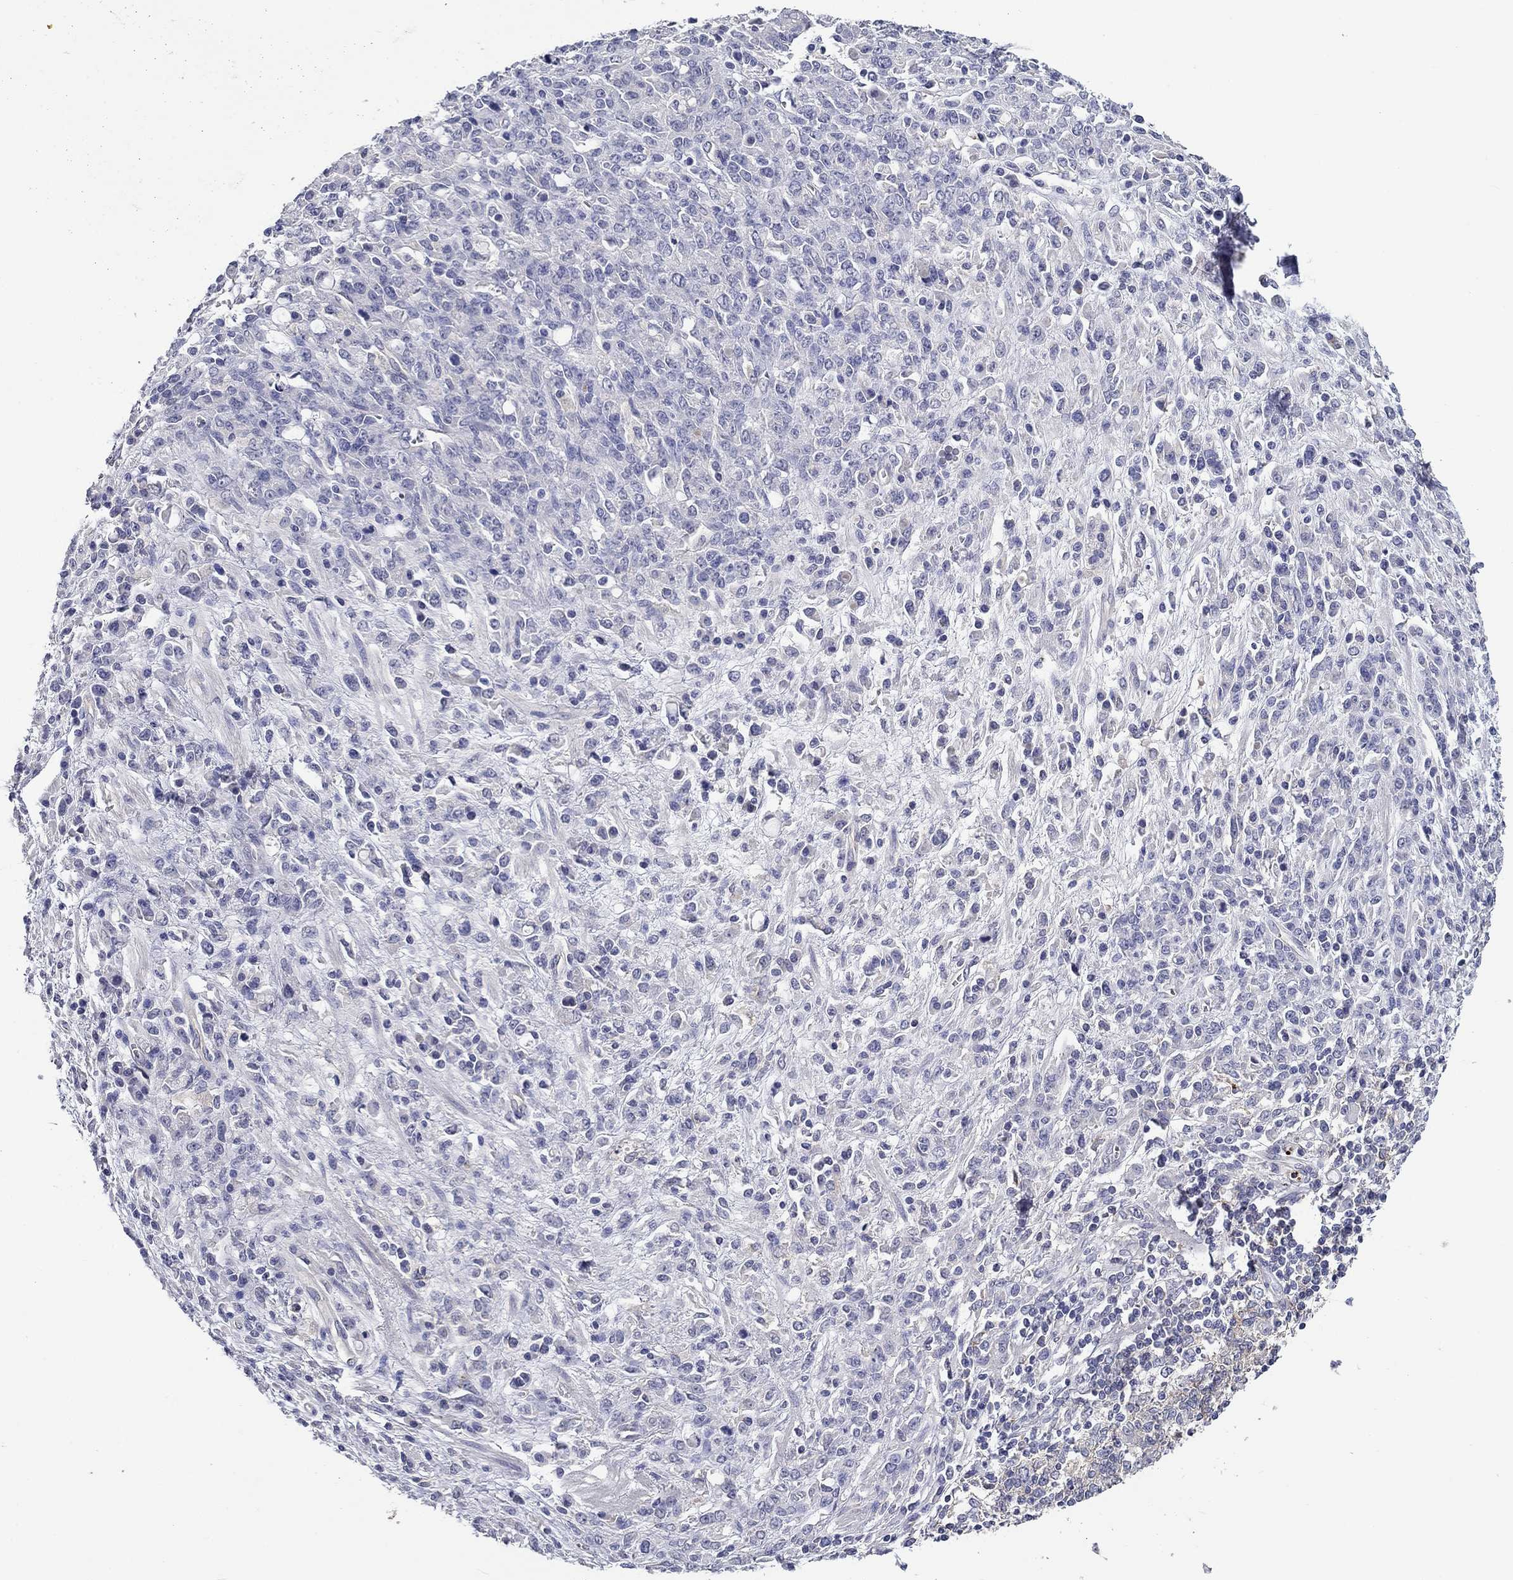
{"staining": {"intensity": "negative", "quantity": "none", "location": "none"}, "tissue": "stomach cancer", "cell_type": "Tumor cells", "image_type": "cancer", "snomed": [{"axis": "morphology", "description": "Adenocarcinoma, NOS"}, {"axis": "topography", "description": "Stomach"}], "caption": "An IHC histopathology image of adenocarcinoma (stomach) is shown. There is no staining in tumor cells of adenocarcinoma (stomach). (DAB (3,3'-diaminobenzidine) immunohistochemistry (IHC), high magnification).", "gene": "CNDP1", "patient": {"sex": "female", "age": 57}}